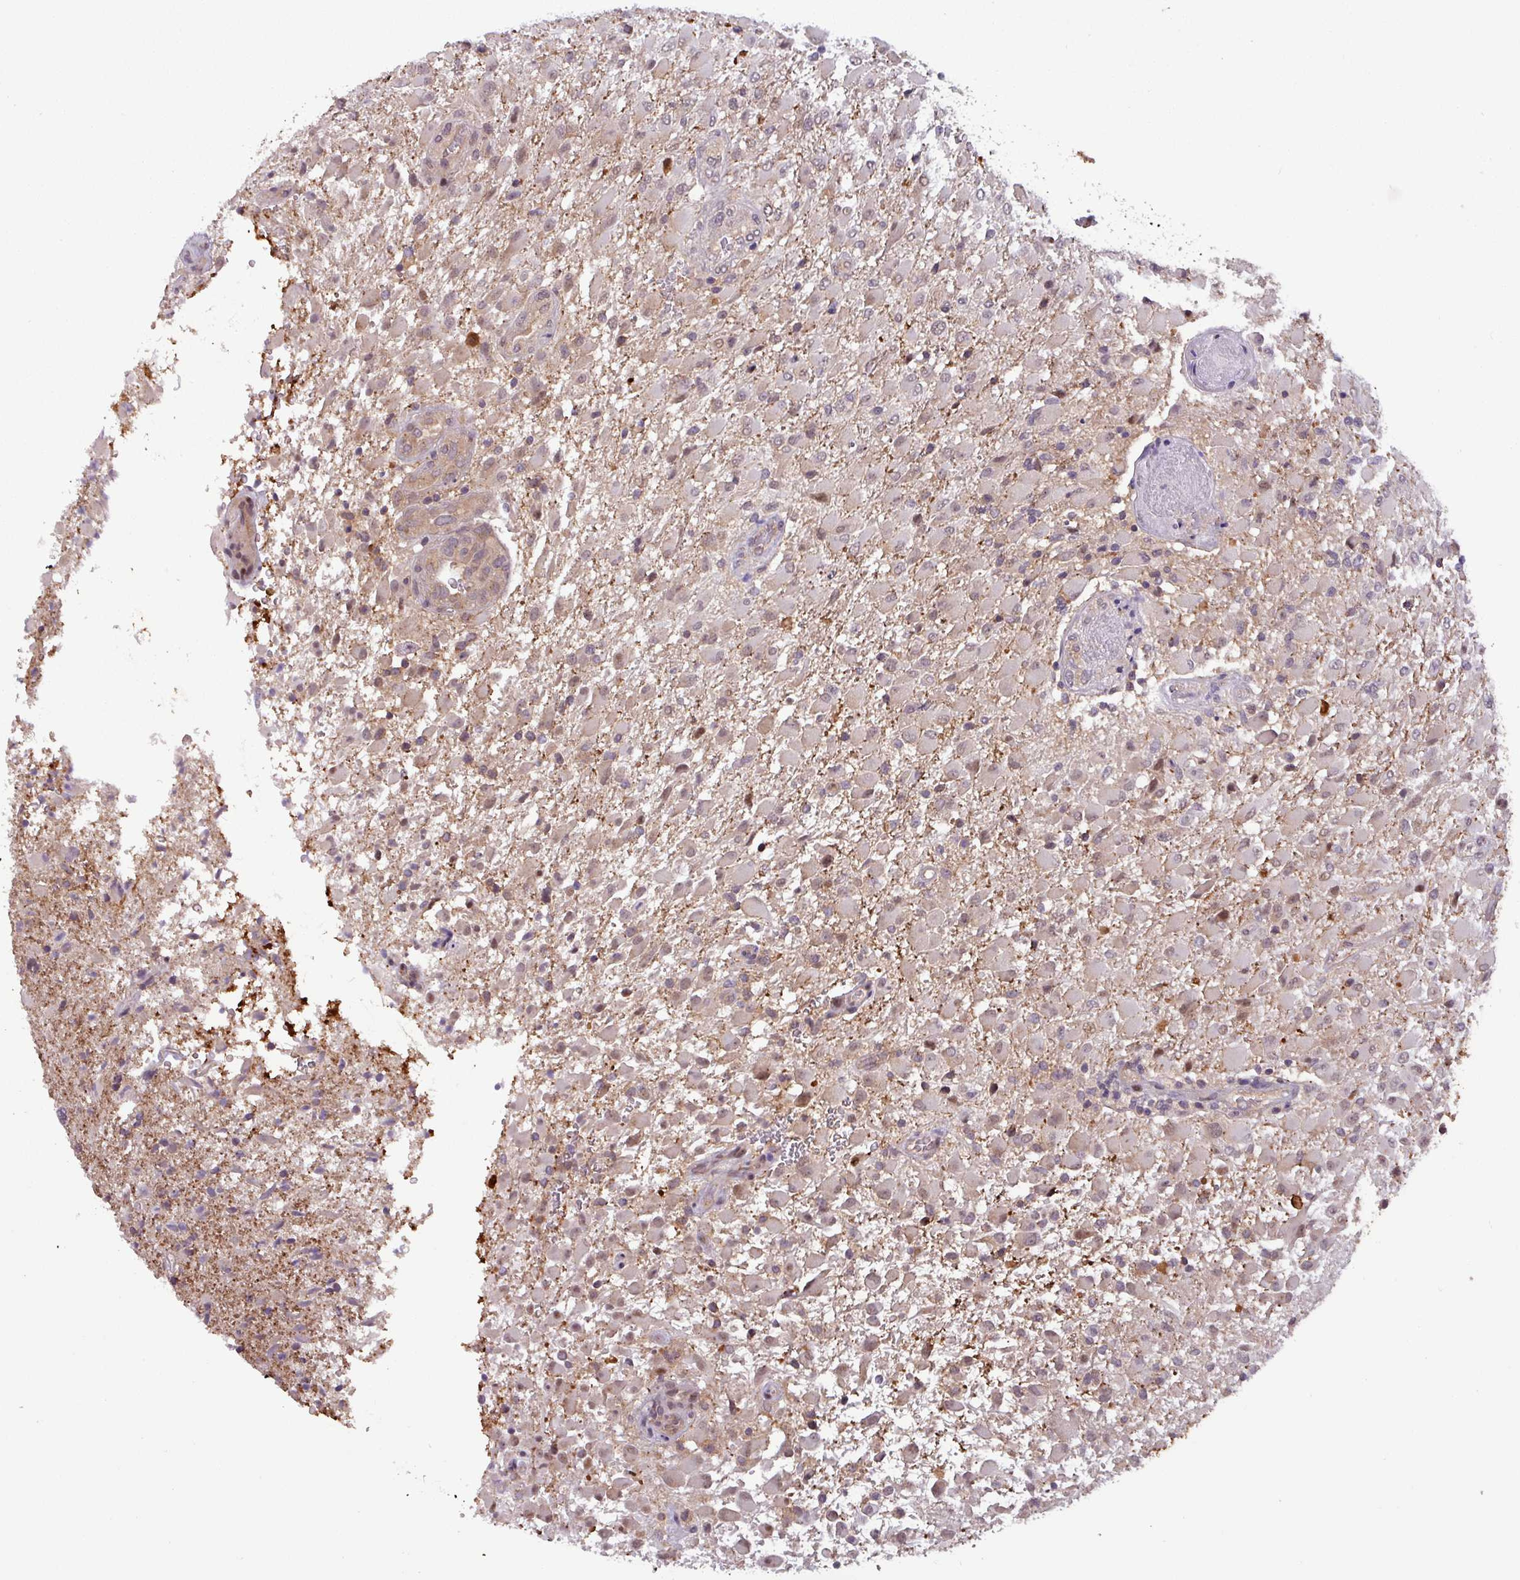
{"staining": {"intensity": "weak", "quantity": "<25%", "location": "nuclear"}, "tissue": "glioma", "cell_type": "Tumor cells", "image_type": "cancer", "snomed": [{"axis": "morphology", "description": "Glioma, malignant, Low grade"}, {"axis": "topography", "description": "Brain"}], "caption": "Glioma was stained to show a protein in brown. There is no significant positivity in tumor cells.", "gene": "NPFFR1", "patient": {"sex": "male", "age": 65}}